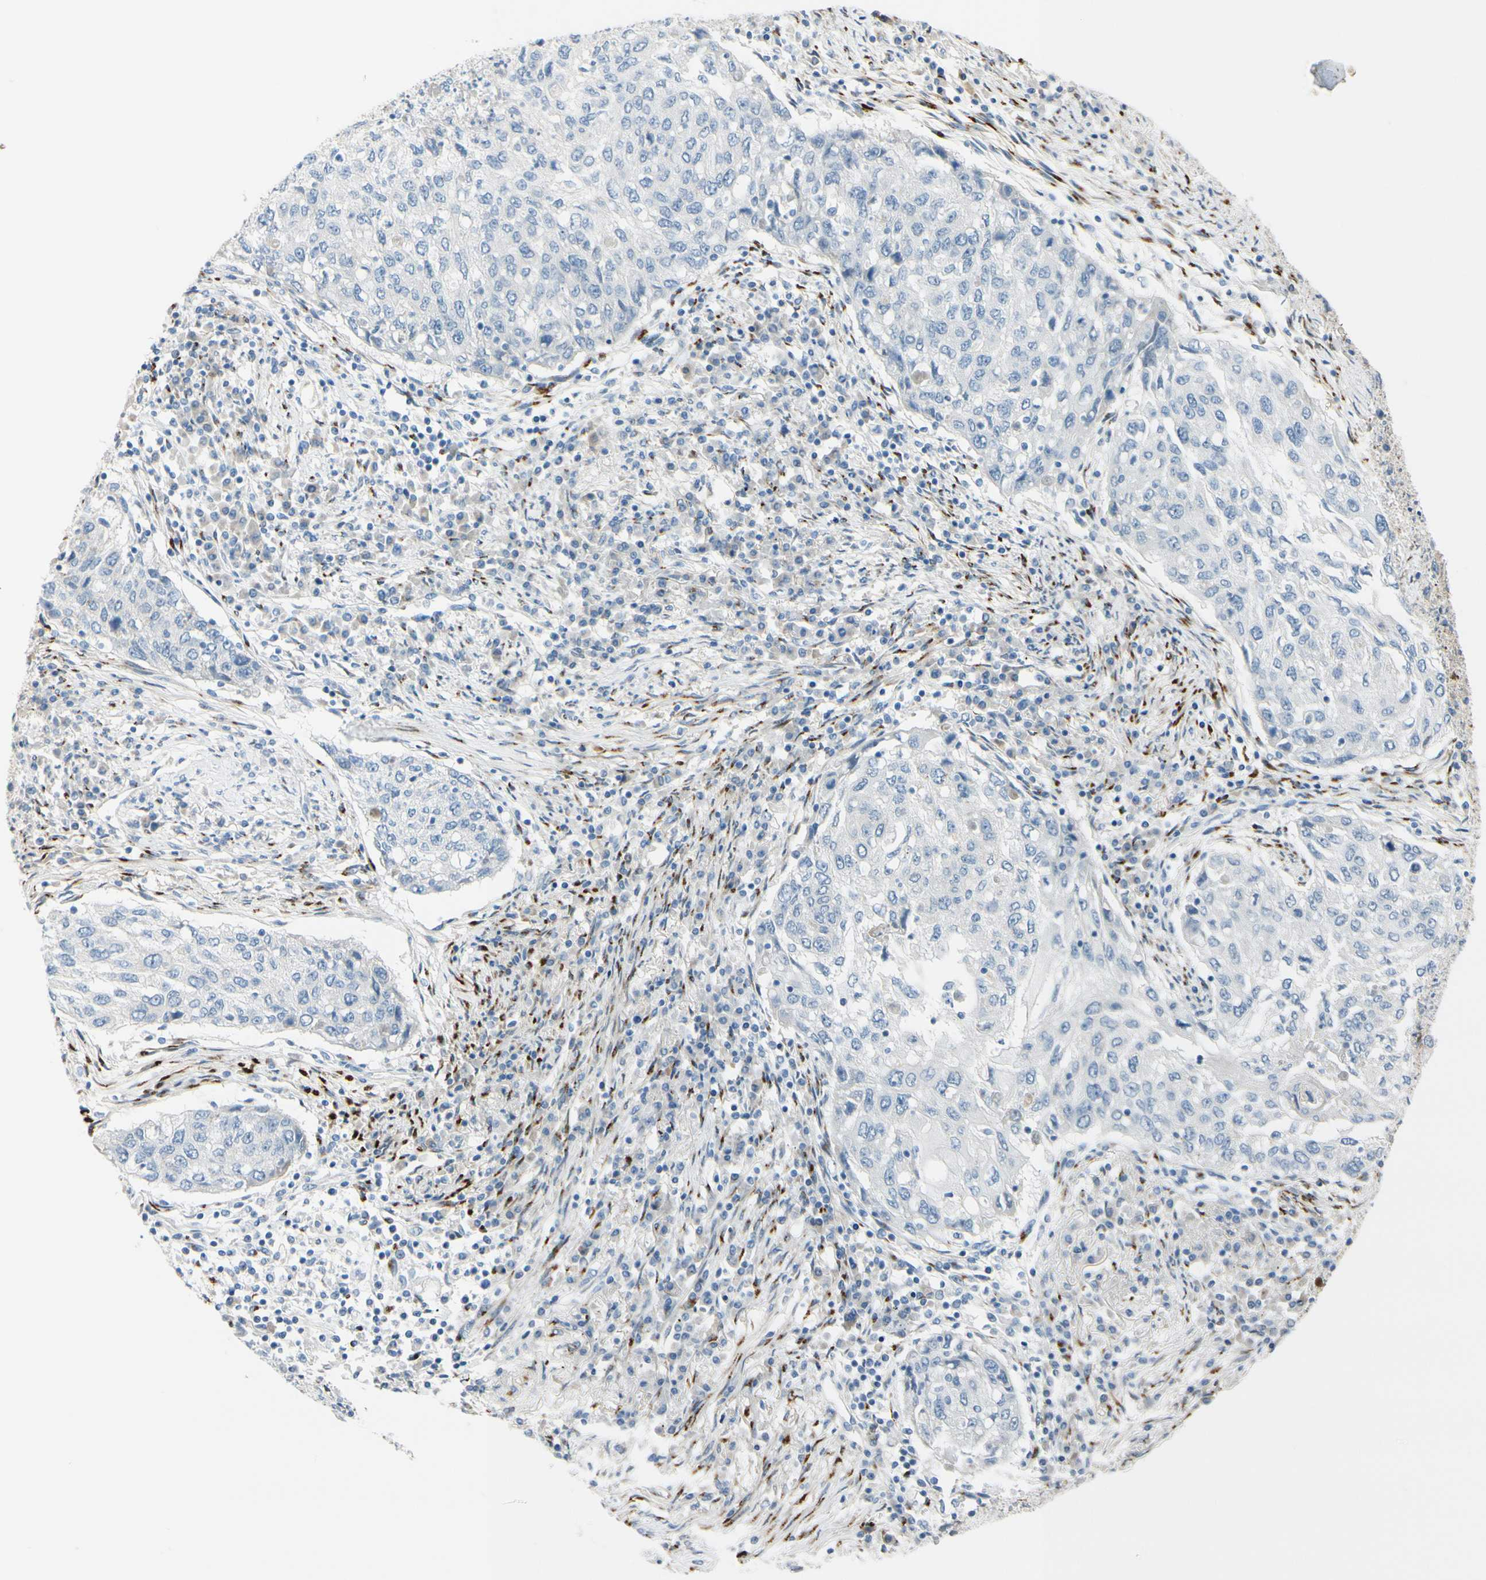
{"staining": {"intensity": "negative", "quantity": "none", "location": "none"}, "tissue": "lung cancer", "cell_type": "Tumor cells", "image_type": "cancer", "snomed": [{"axis": "morphology", "description": "Squamous cell carcinoma, NOS"}, {"axis": "topography", "description": "Lung"}], "caption": "Tumor cells are negative for brown protein staining in squamous cell carcinoma (lung). (DAB immunohistochemistry (IHC) with hematoxylin counter stain).", "gene": "GALNT5", "patient": {"sex": "female", "age": 63}}